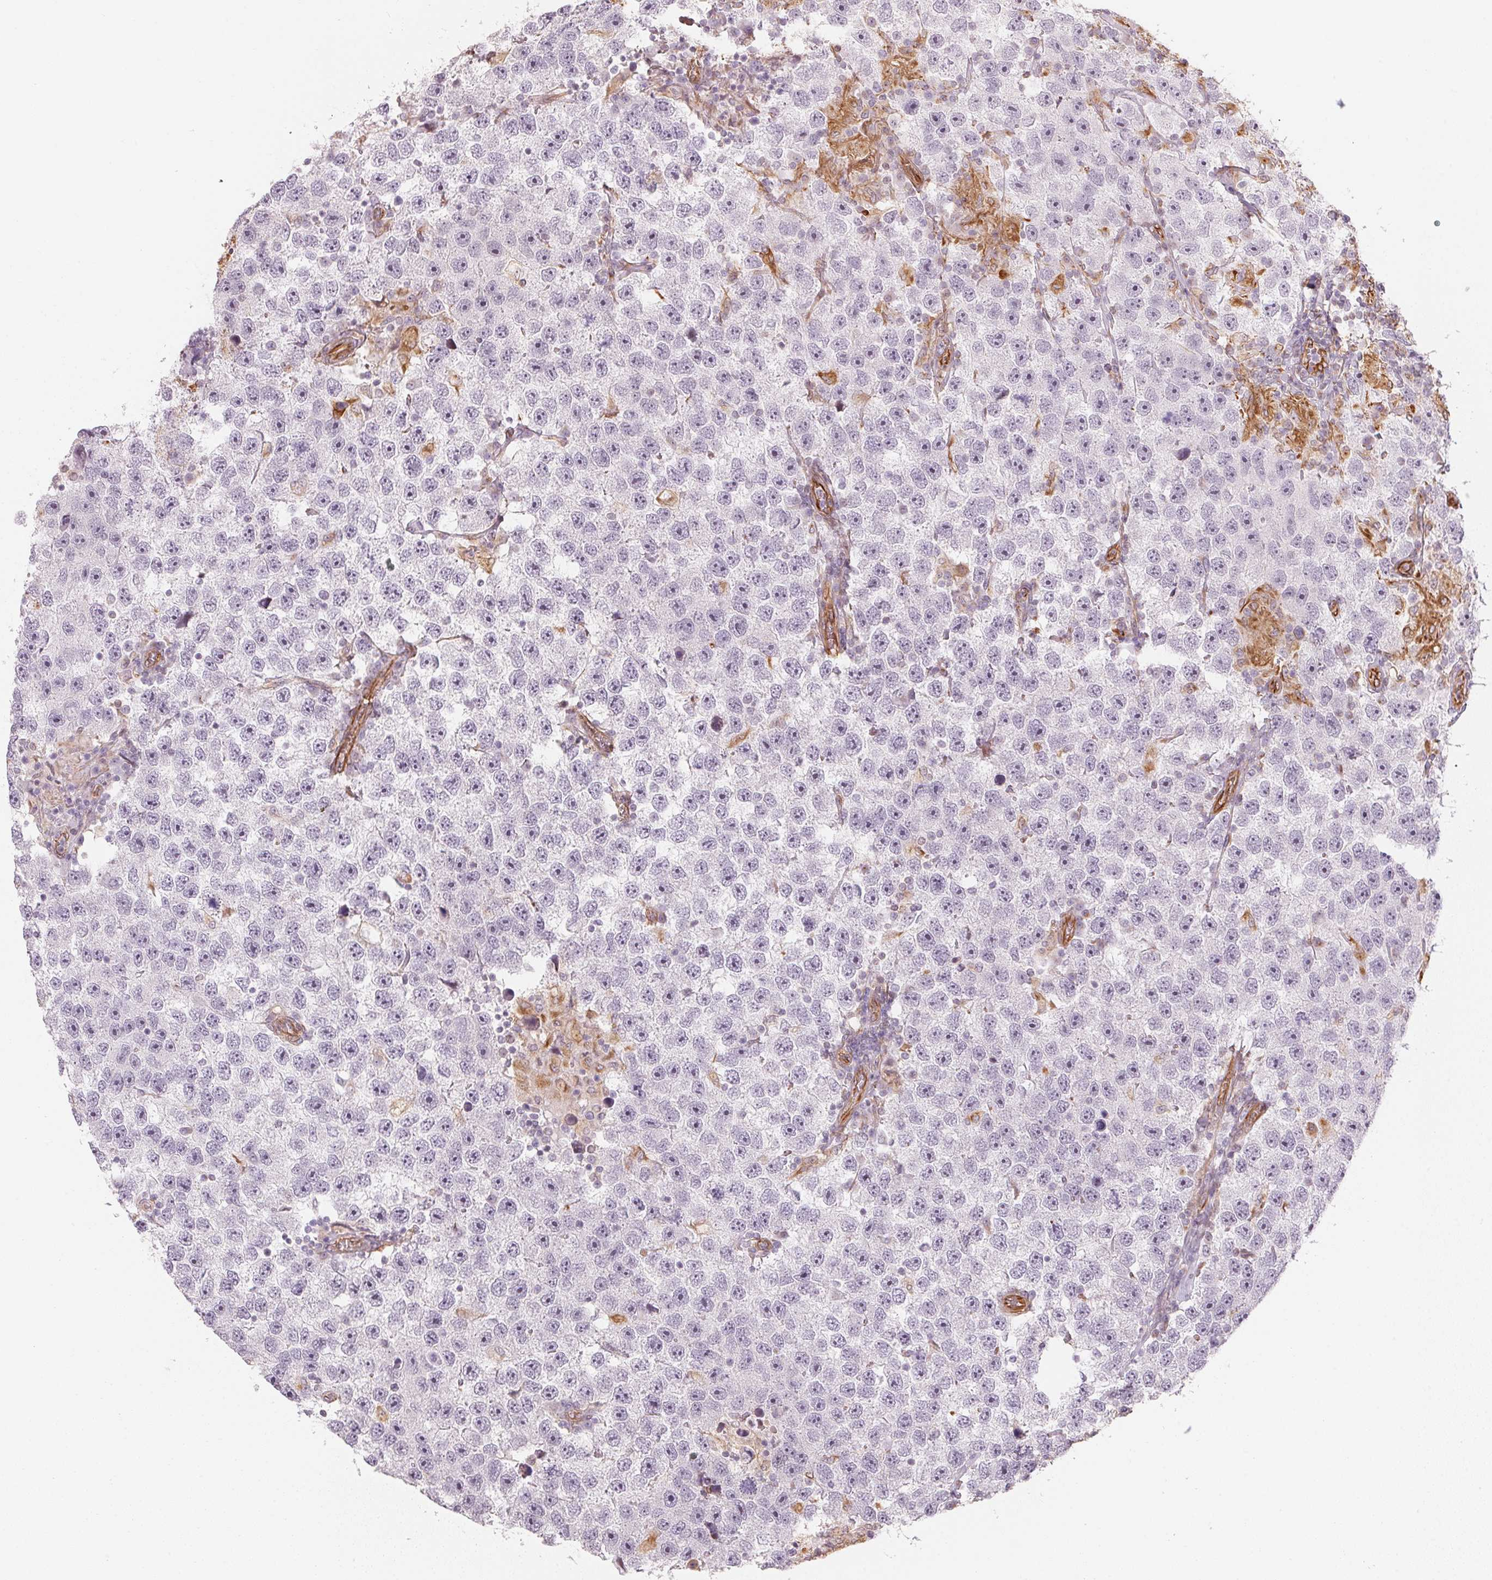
{"staining": {"intensity": "negative", "quantity": "none", "location": "none"}, "tissue": "testis cancer", "cell_type": "Tumor cells", "image_type": "cancer", "snomed": [{"axis": "morphology", "description": "Seminoma, NOS"}, {"axis": "topography", "description": "Testis"}], "caption": "A high-resolution histopathology image shows immunohistochemistry staining of seminoma (testis), which demonstrates no significant expression in tumor cells. (DAB (3,3'-diaminobenzidine) IHC visualized using brightfield microscopy, high magnification).", "gene": "FOXR2", "patient": {"sex": "male", "age": 26}}